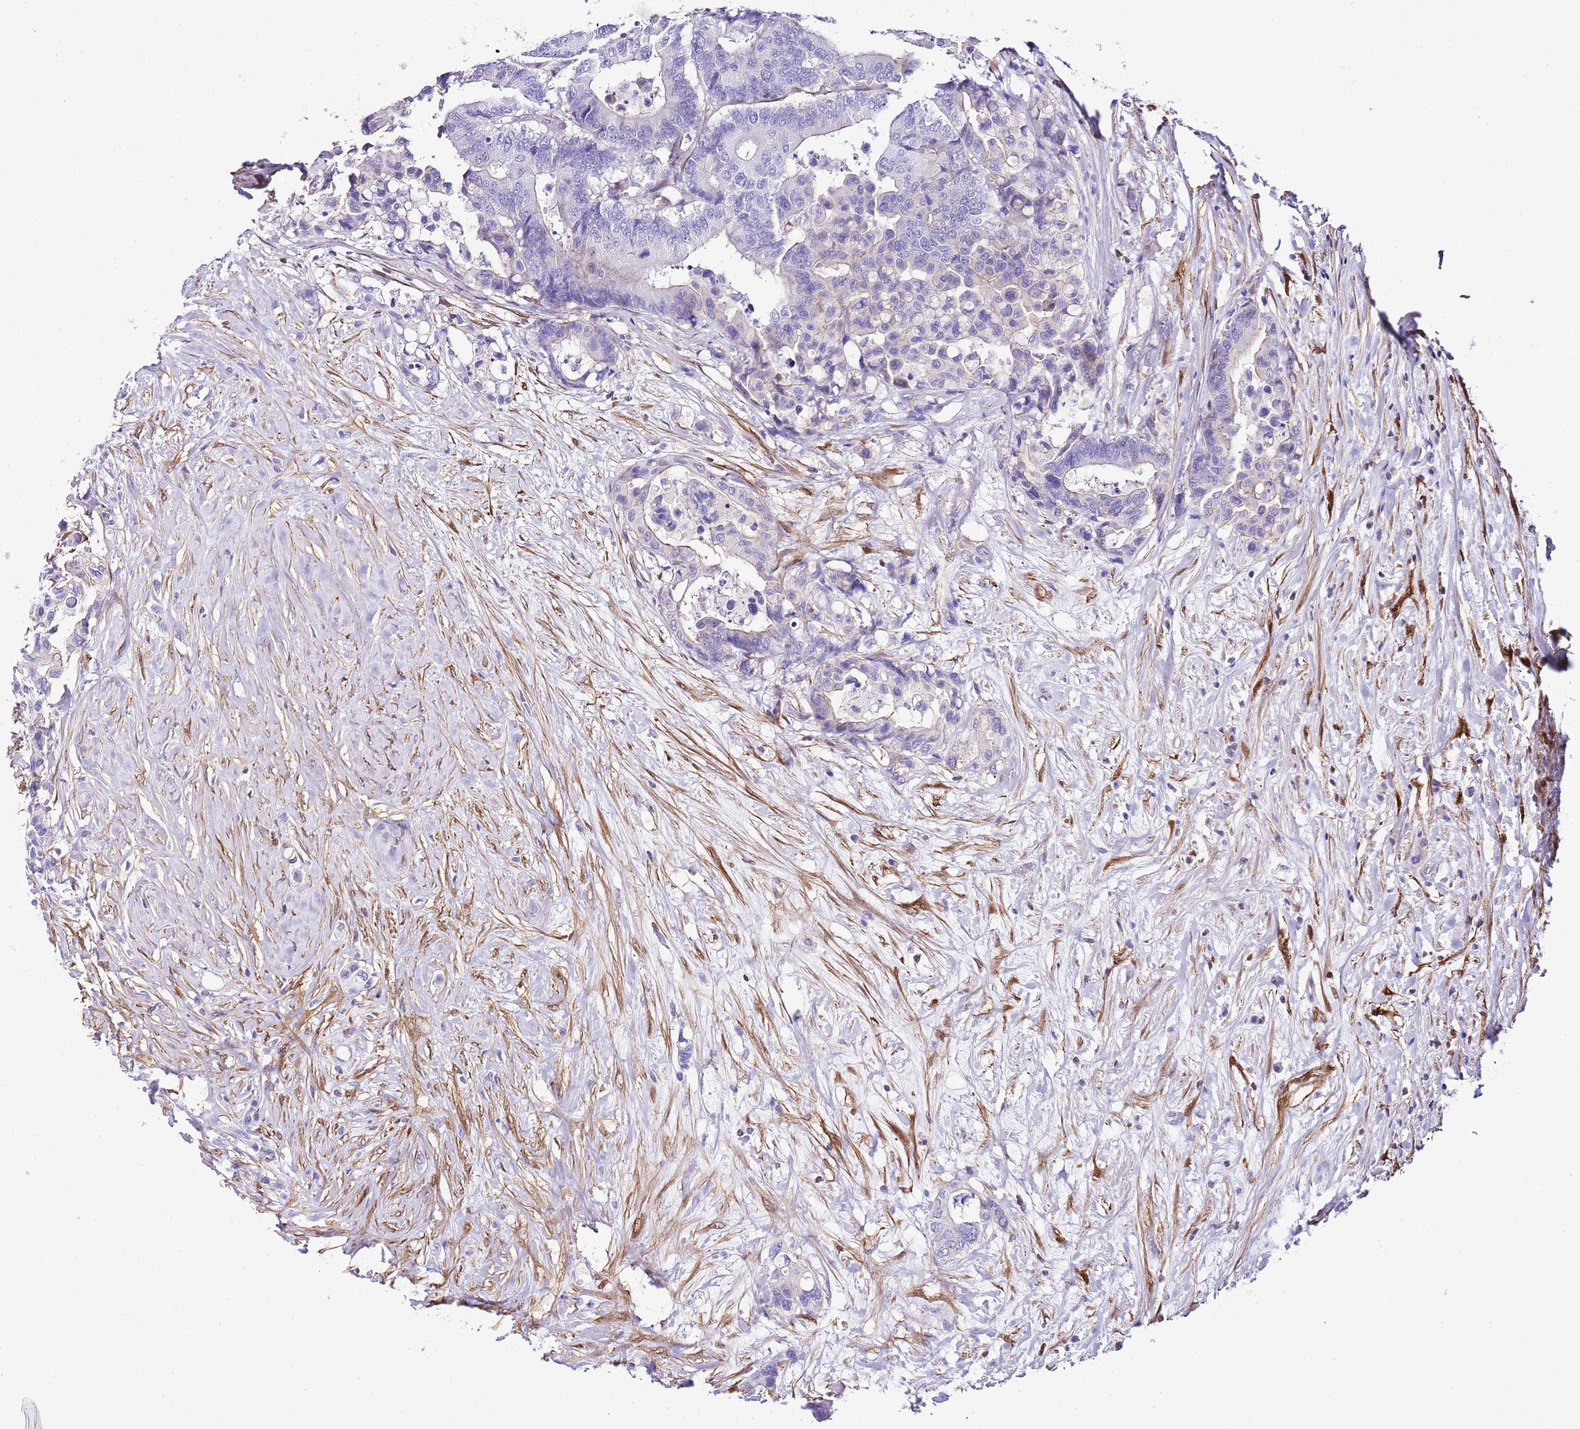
{"staining": {"intensity": "negative", "quantity": "none", "location": "none"}, "tissue": "colorectal cancer", "cell_type": "Tumor cells", "image_type": "cancer", "snomed": [{"axis": "morphology", "description": "Normal tissue, NOS"}, {"axis": "morphology", "description": "Adenocarcinoma, NOS"}, {"axis": "topography", "description": "Colon"}], "caption": "The histopathology image exhibits no significant expression in tumor cells of colorectal cancer.", "gene": "CNN2", "patient": {"sex": "male", "age": 82}}